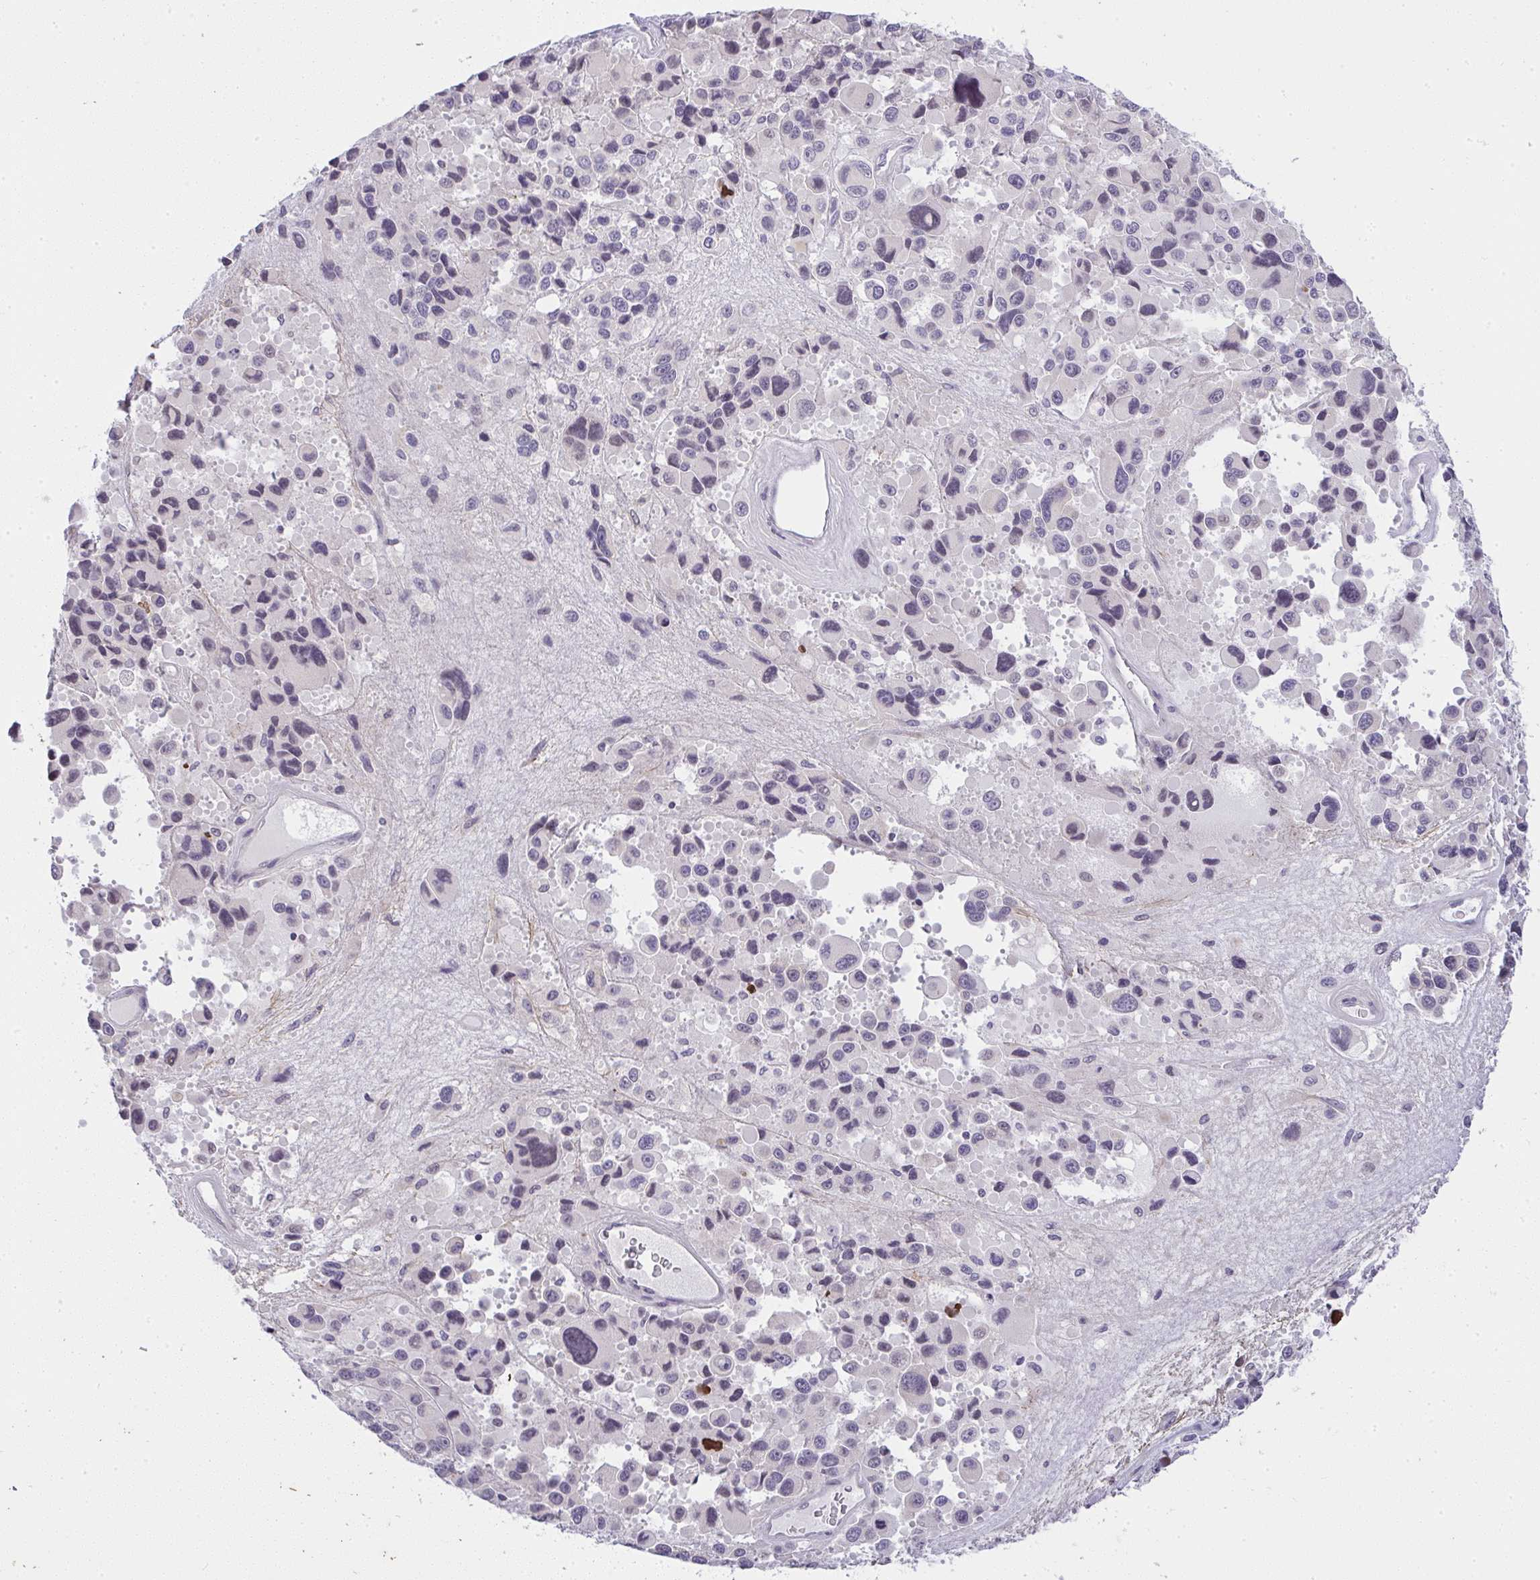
{"staining": {"intensity": "negative", "quantity": "none", "location": "none"}, "tissue": "melanoma", "cell_type": "Tumor cells", "image_type": "cancer", "snomed": [{"axis": "morphology", "description": "Malignant melanoma, Metastatic site"}, {"axis": "topography", "description": "Lymph node"}], "caption": "Immunohistochemistry micrograph of neoplastic tissue: human malignant melanoma (metastatic site) stained with DAB shows no significant protein staining in tumor cells. (Immunohistochemistry (ihc), brightfield microscopy, high magnification).", "gene": "CACNA1S", "patient": {"sex": "female", "age": 65}}